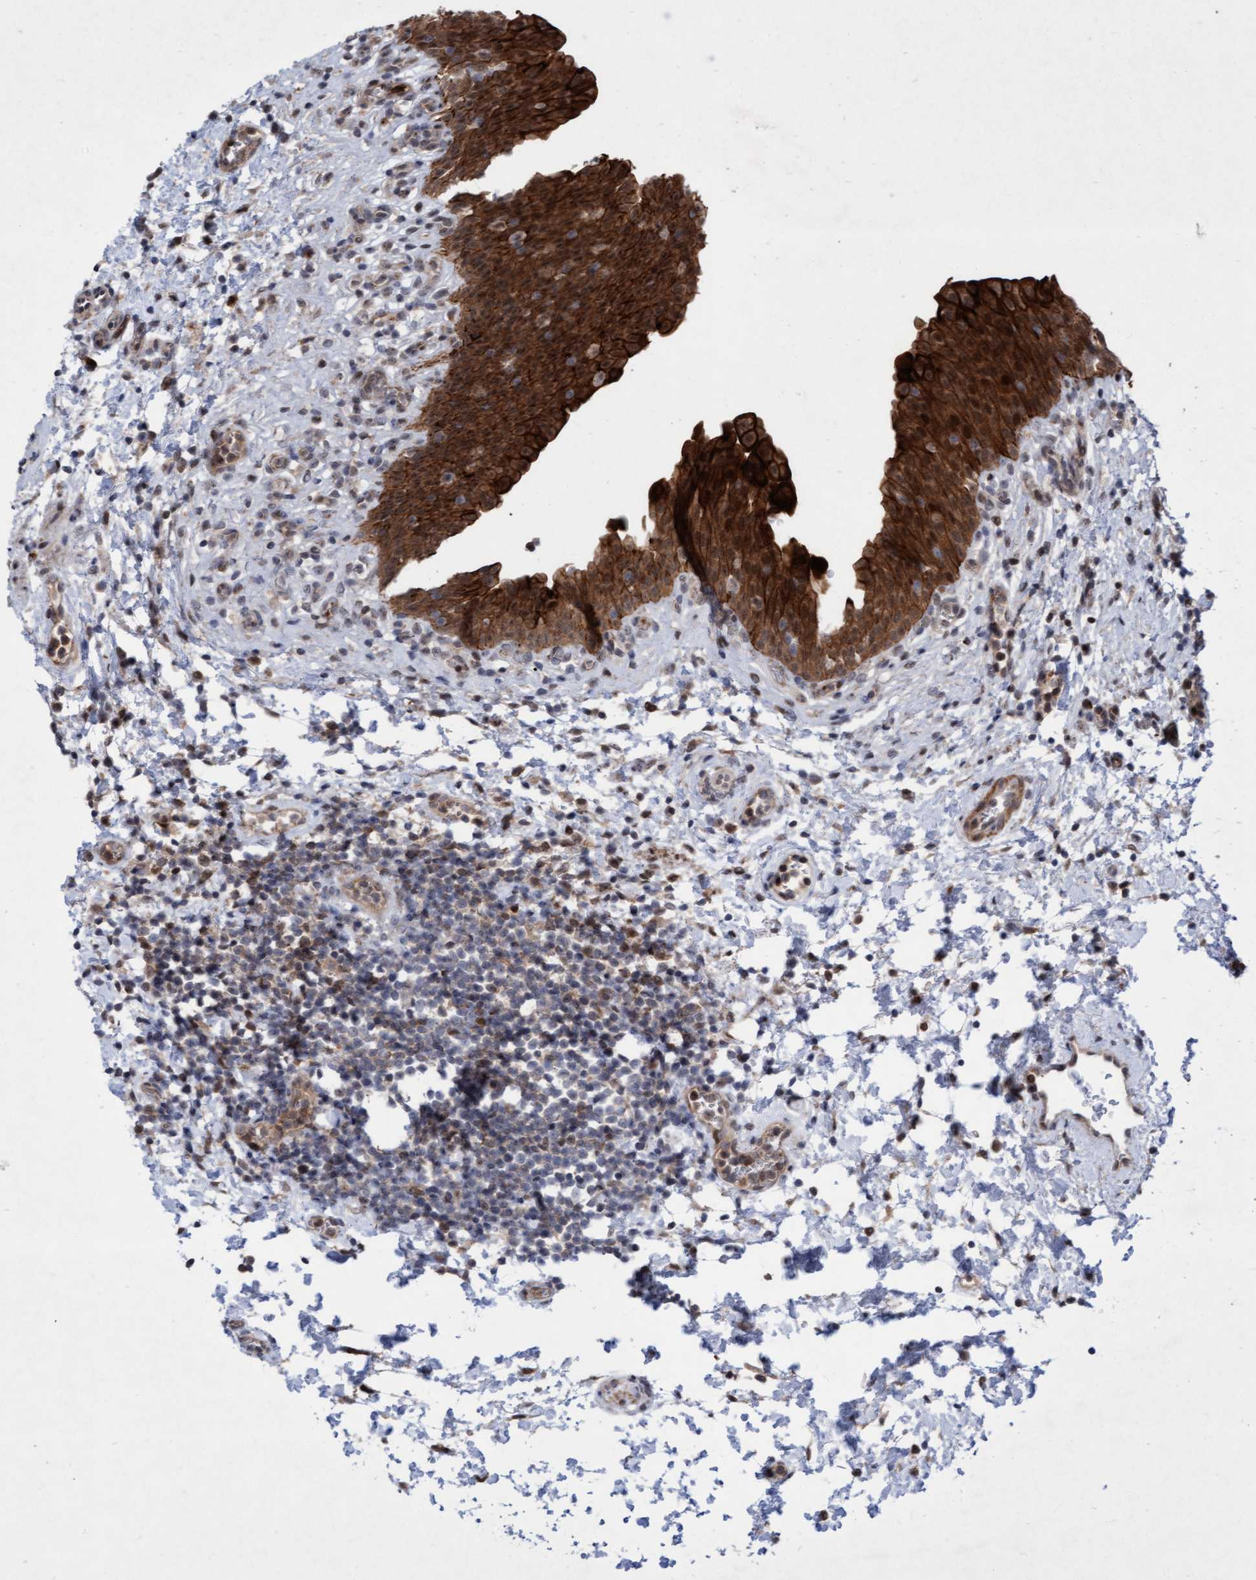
{"staining": {"intensity": "strong", "quantity": ">75%", "location": "cytoplasmic/membranous,nuclear"}, "tissue": "urinary bladder", "cell_type": "Urothelial cells", "image_type": "normal", "snomed": [{"axis": "morphology", "description": "Normal tissue, NOS"}, {"axis": "topography", "description": "Urinary bladder"}], "caption": "Normal urinary bladder demonstrates strong cytoplasmic/membranous,nuclear staining in approximately >75% of urothelial cells, visualized by immunohistochemistry. The staining was performed using DAB (3,3'-diaminobenzidine), with brown indicating positive protein expression. Nuclei are stained blue with hematoxylin.", "gene": "RAP1GAP2", "patient": {"sex": "male", "age": 37}}